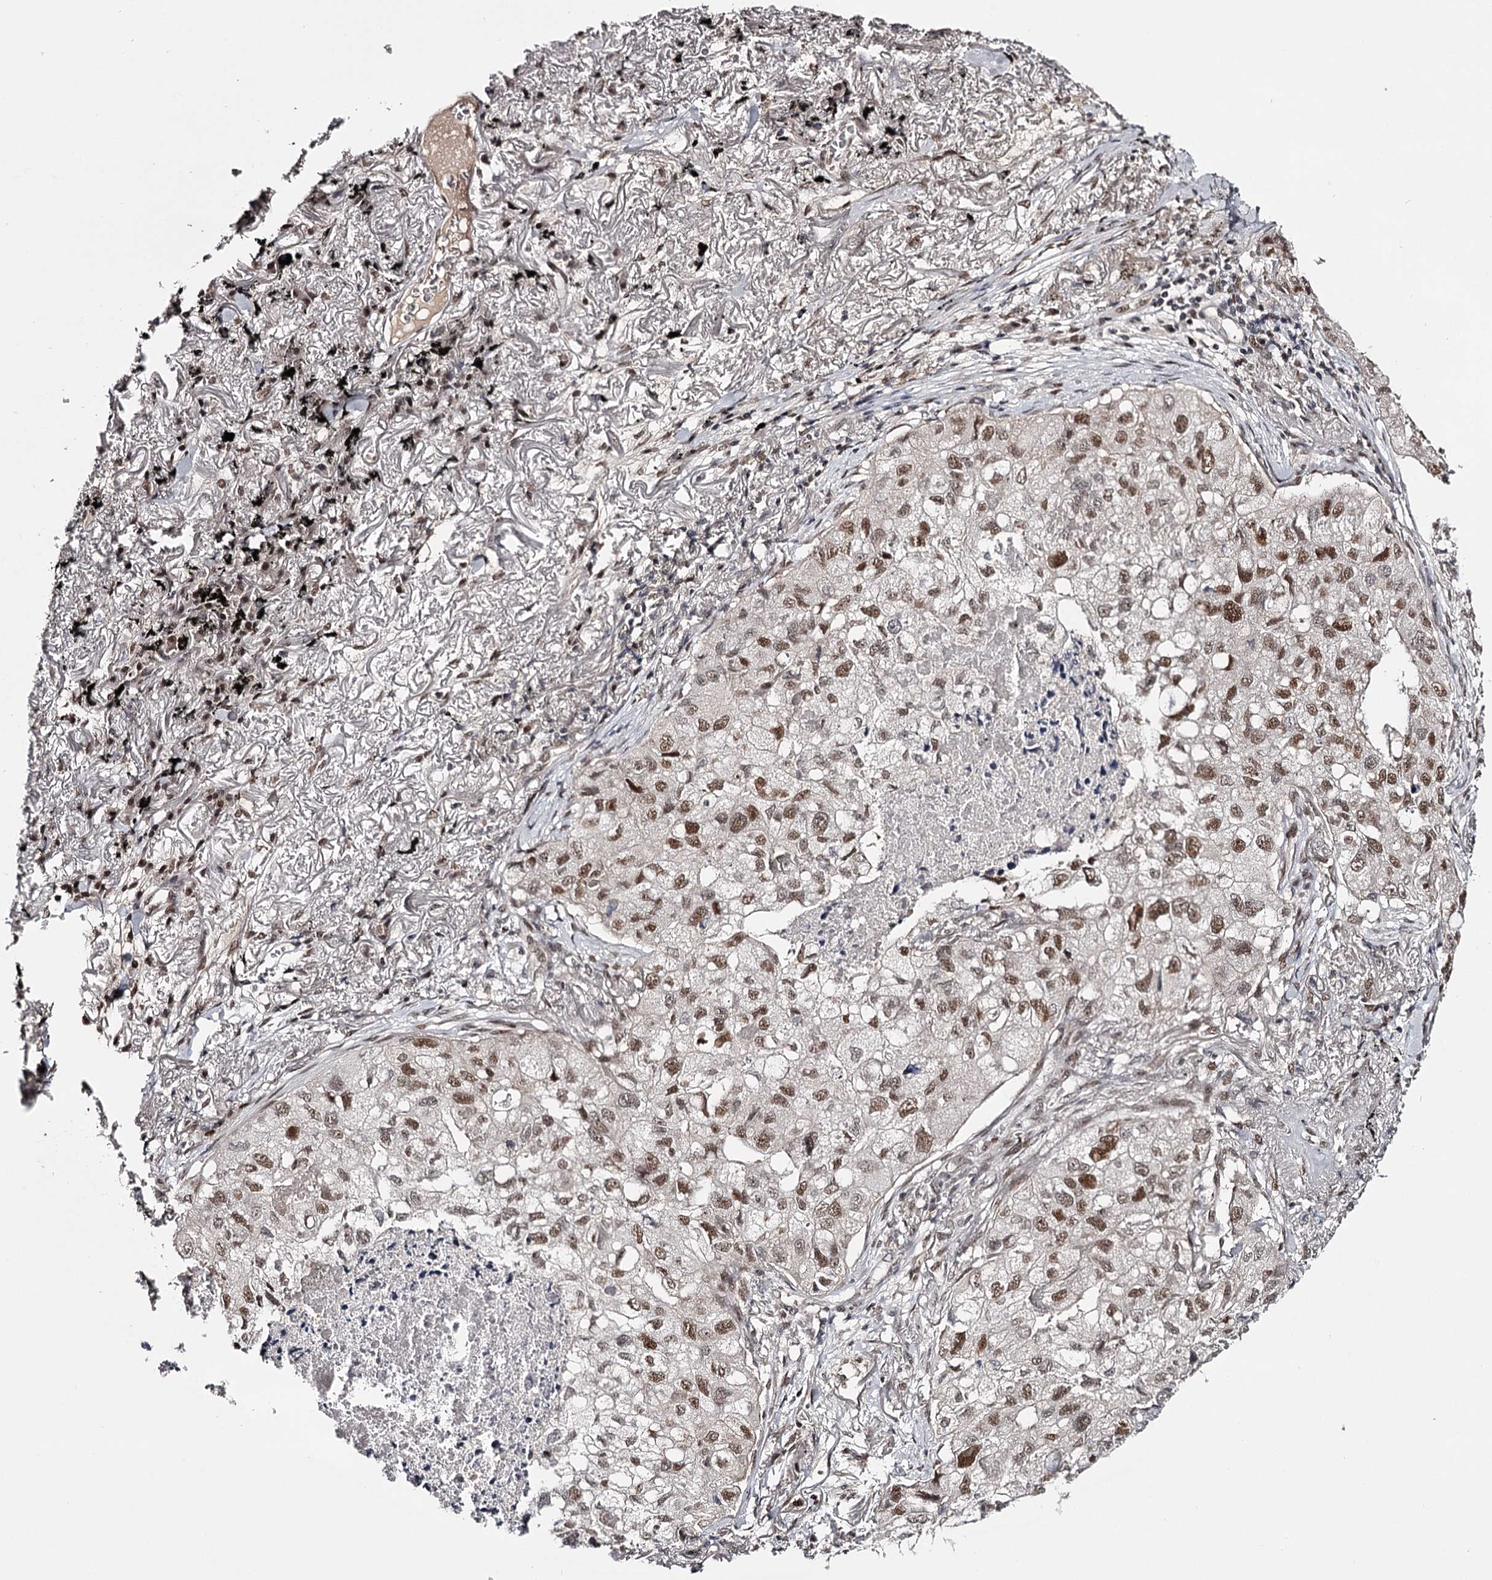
{"staining": {"intensity": "moderate", "quantity": ">75%", "location": "nuclear"}, "tissue": "lung cancer", "cell_type": "Tumor cells", "image_type": "cancer", "snomed": [{"axis": "morphology", "description": "Adenocarcinoma, NOS"}, {"axis": "topography", "description": "Lung"}], "caption": "A photomicrograph of lung cancer (adenocarcinoma) stained for a protein displays moderate nuclear brown staining in tumor cells.", "gene": "TTC33", "patient": {"sex": "male", "age": 65}}